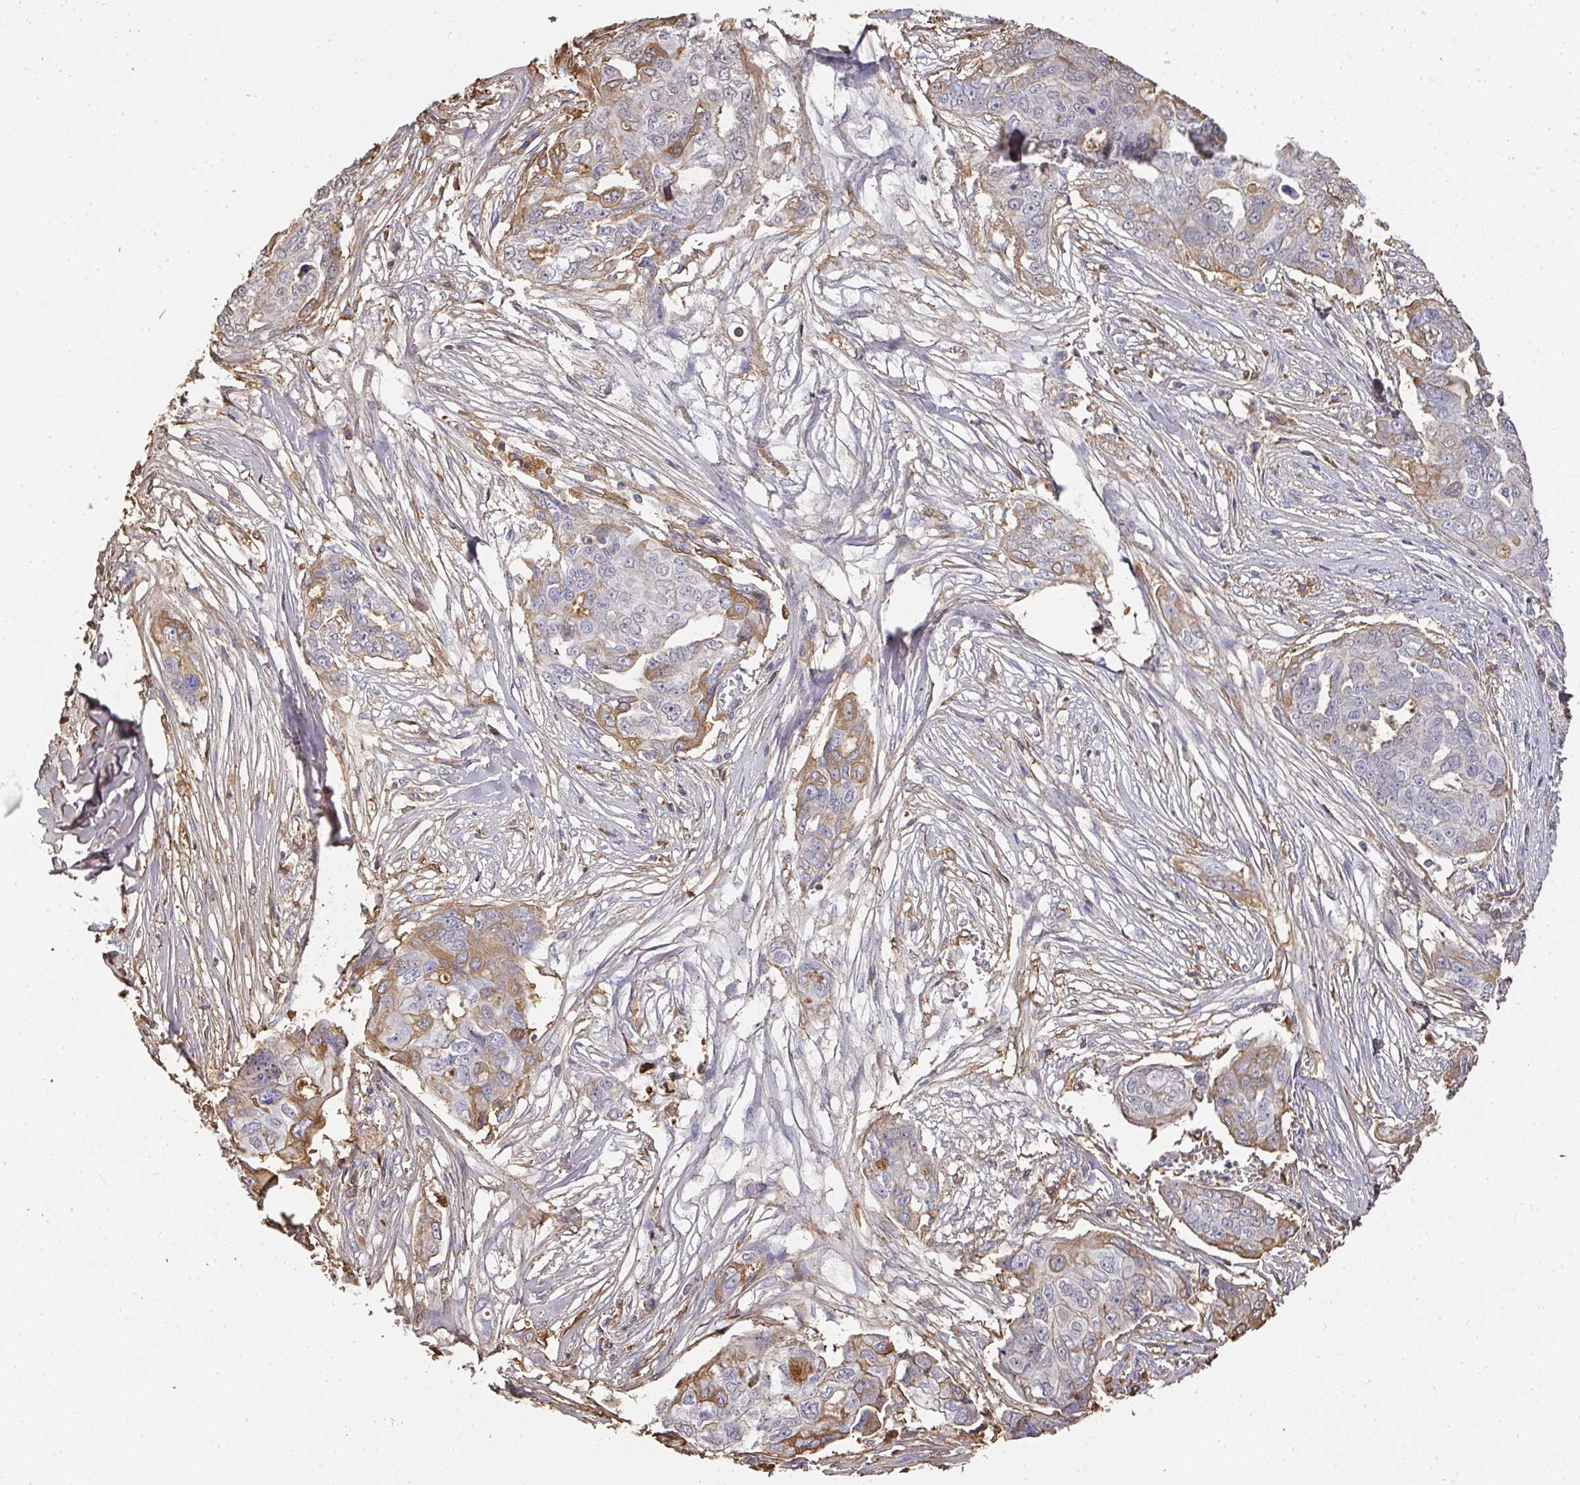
{"staining": {"intensity": "moderate", "quantity": "<25%", "location": "cytoplasmic/membranous"}, "tissue": "ovarian cancer", "cell_type": "Tumor cells", "image_type": "cancer", "snomed": [{"axis": "morphology", "description": "Carcinoma, endometroid"}, {"axis": "topography", "description": "Ovary"}], "caption": "Immunohistochemical staining of human endometroid carcinoma (ovarian) reveals low levels of moderate cytoplasmic/membranous protein expression in approximately <25% of tumor cells. (brown staining indicates protein expression, while blue staining denotes nuclei).", "gene": "ALB", "patient": {"sex": "female", "age": 70}}